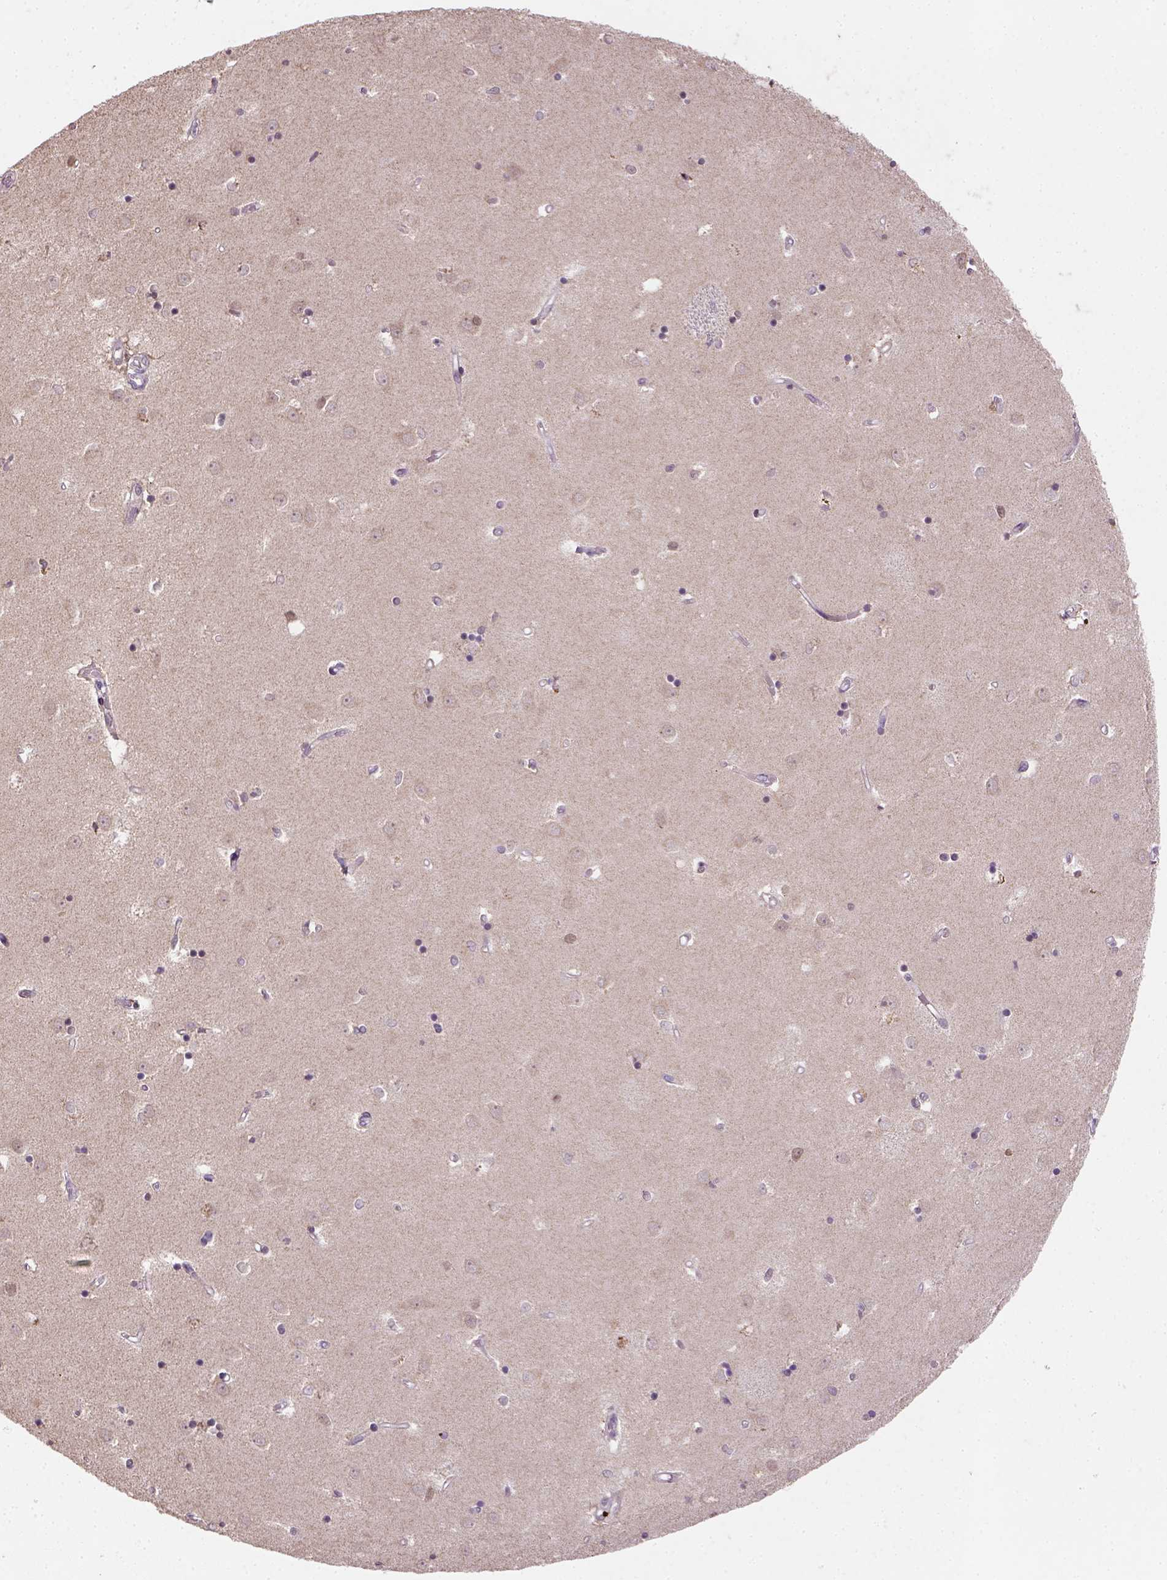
{"staining": {"intensity": "negative", "quantity": "none", "location": "none"}, "tissue": "caudate", "cell_type": "Glial cells", "image_type": "normal", "snomed": [{"axis": "morphology", "description": "Normal tissue, NOS"}, {"axis": "topography", "description": "Lateral ventricle wall"}], "caption": "Caudate stained for a protein using immunohistochemistry demonstrates no staining glial cells.", "gene": "NUDT10", "patient": {"sex": "male", "age": 54}}